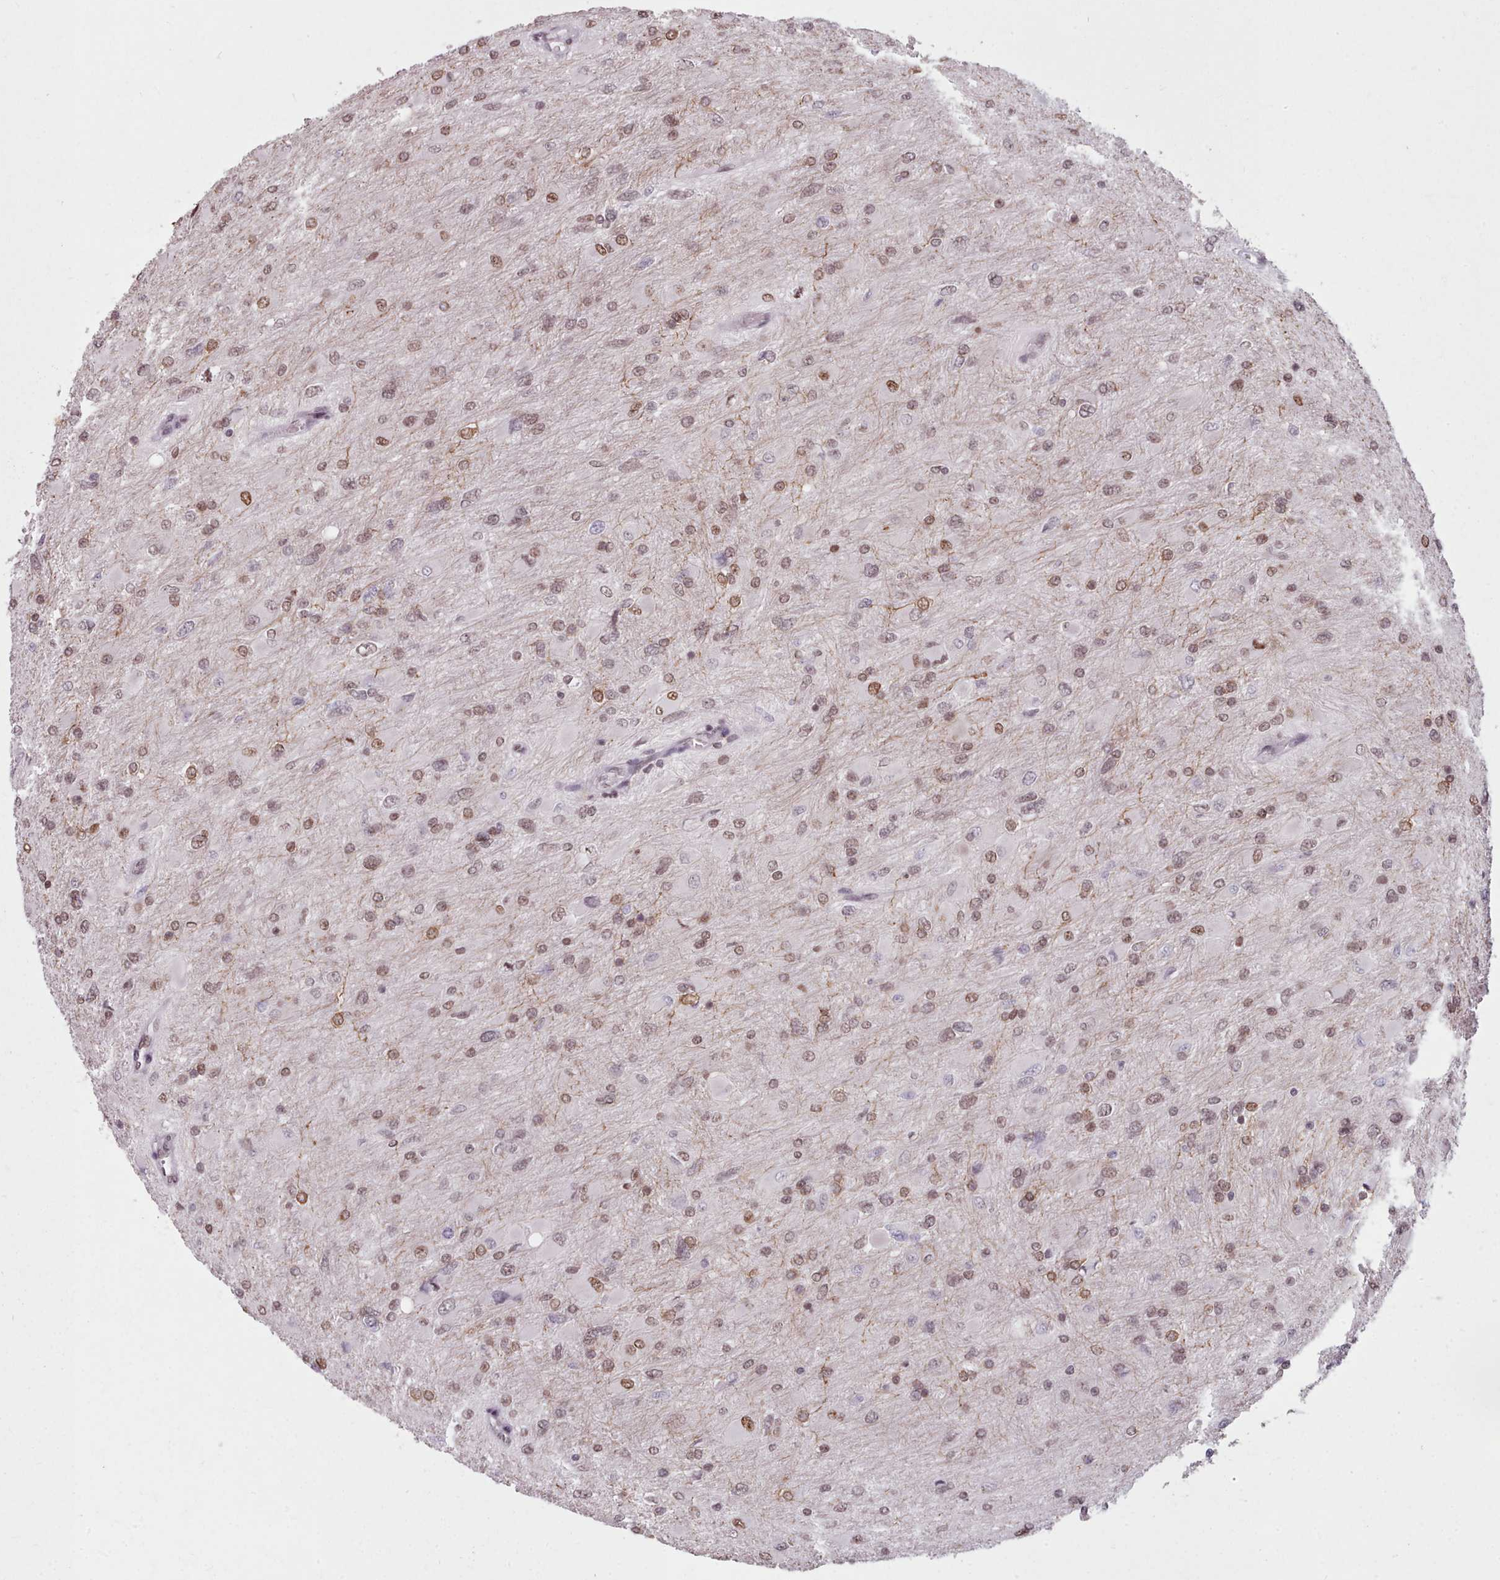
{"staining": {"intensity": "moderate", "quantity": ">75%", "location": "nuclear"}, "tissue": "glioma", "cell_type": "Tumor cells", "image_type": "cancer", "snomed": [{"axis": "morphology", "description": "Glioma, malignant, High grade"}, {"axis": "topography", "description": "Cerebral cortex"}], "caption": "Human glioma stained with a brown dye exhibits moderate nuclear positive expression in approximately >75% of tumor cells.", "gene": "SRRM1", "patient": {"sex": "female", "age": 36}}